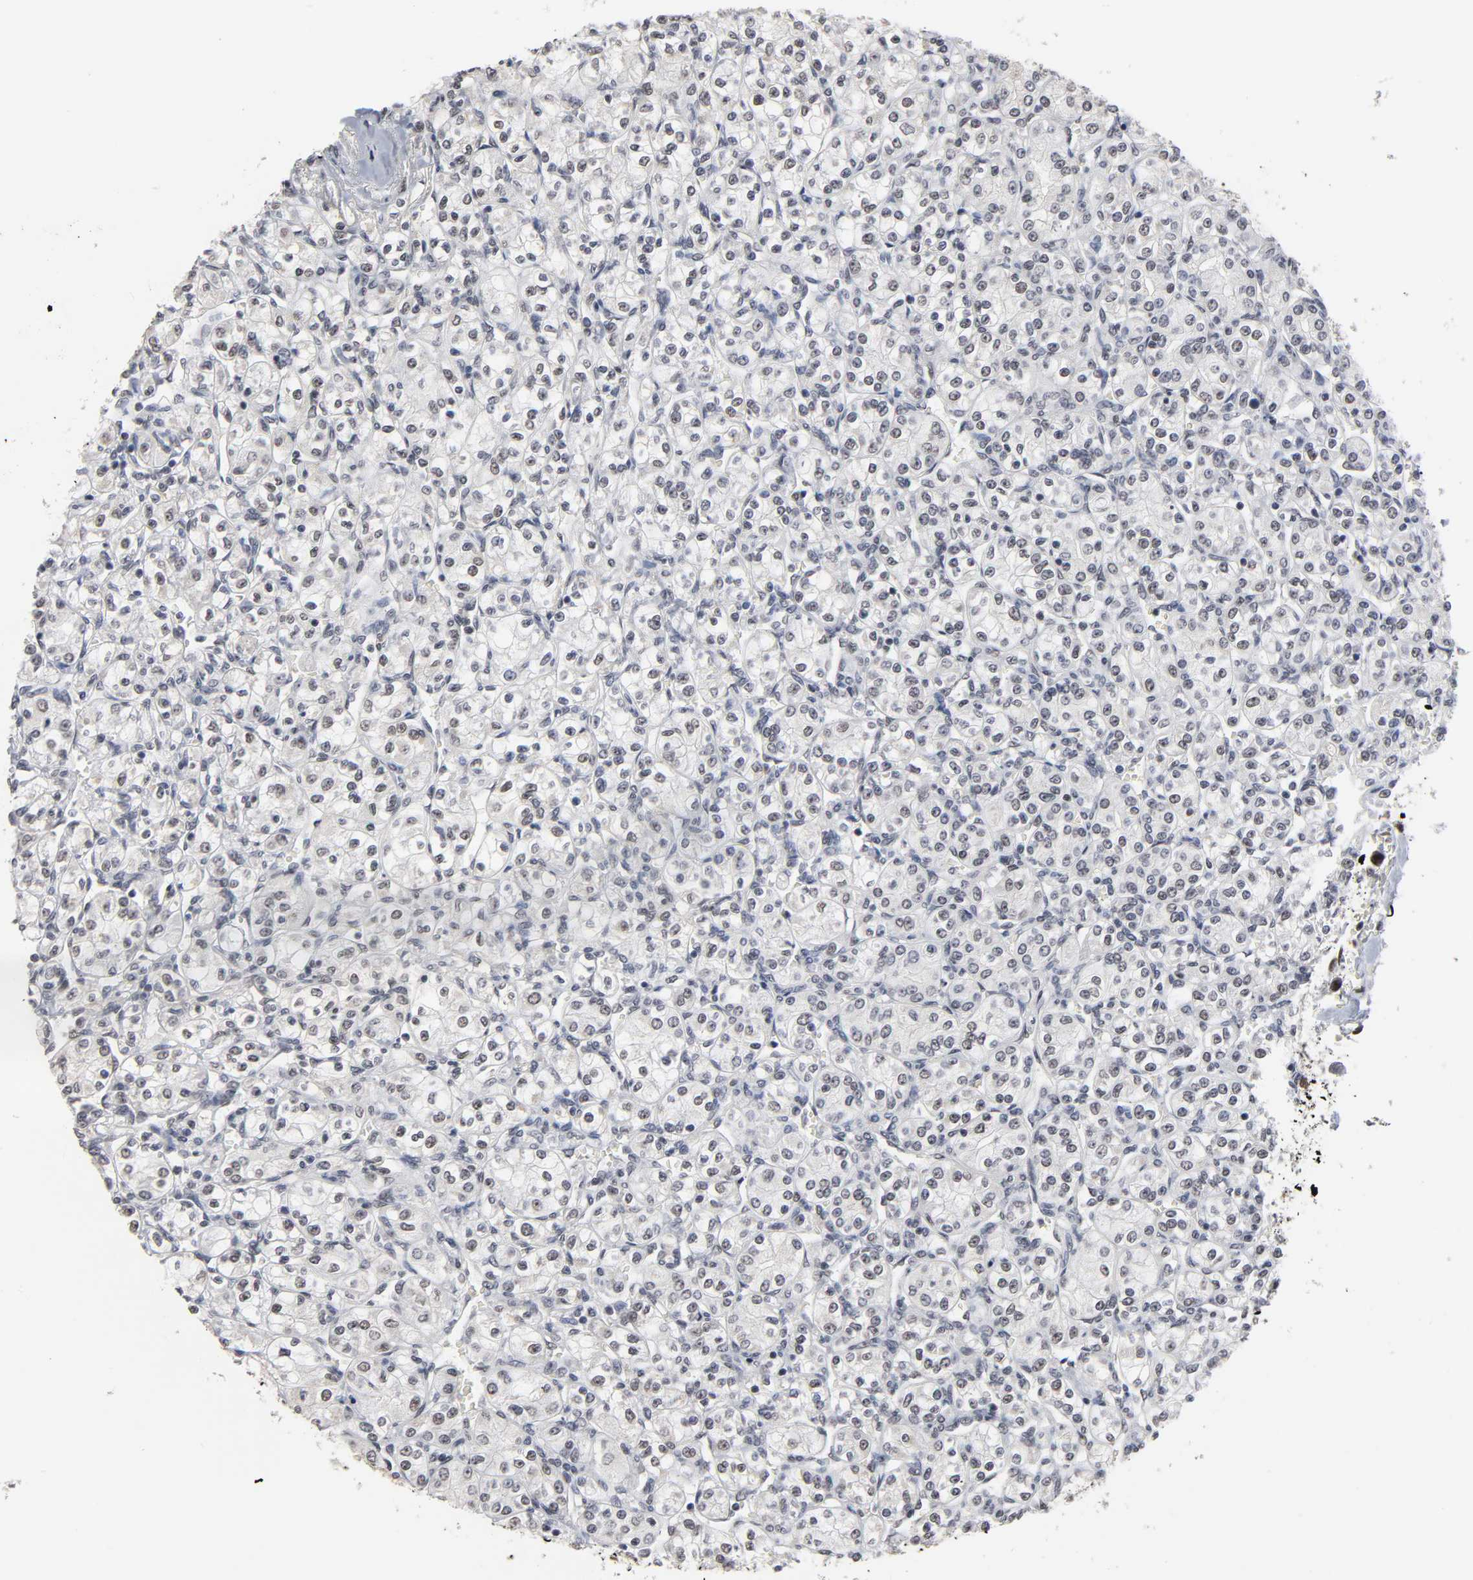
{"staining": {"intensity": "weak", "quantity": "25%-75%", "location": "nuclear"}, "tissue": "renal cancer", "cell_type": "Tumor cells", "image_type": "cancer", "snomed": [{"axis": "morphology", "description": "Adenocarcinoma, NOS"}, {"axis": "topography", "description": "Kidney"}], "caption": "Weak nuclear staining is identified in about 25%-75% of tumor cells in renal adenocarcinoma.", "gene": "TRIM33", "patient": {"sex": "male", "age": 77}}